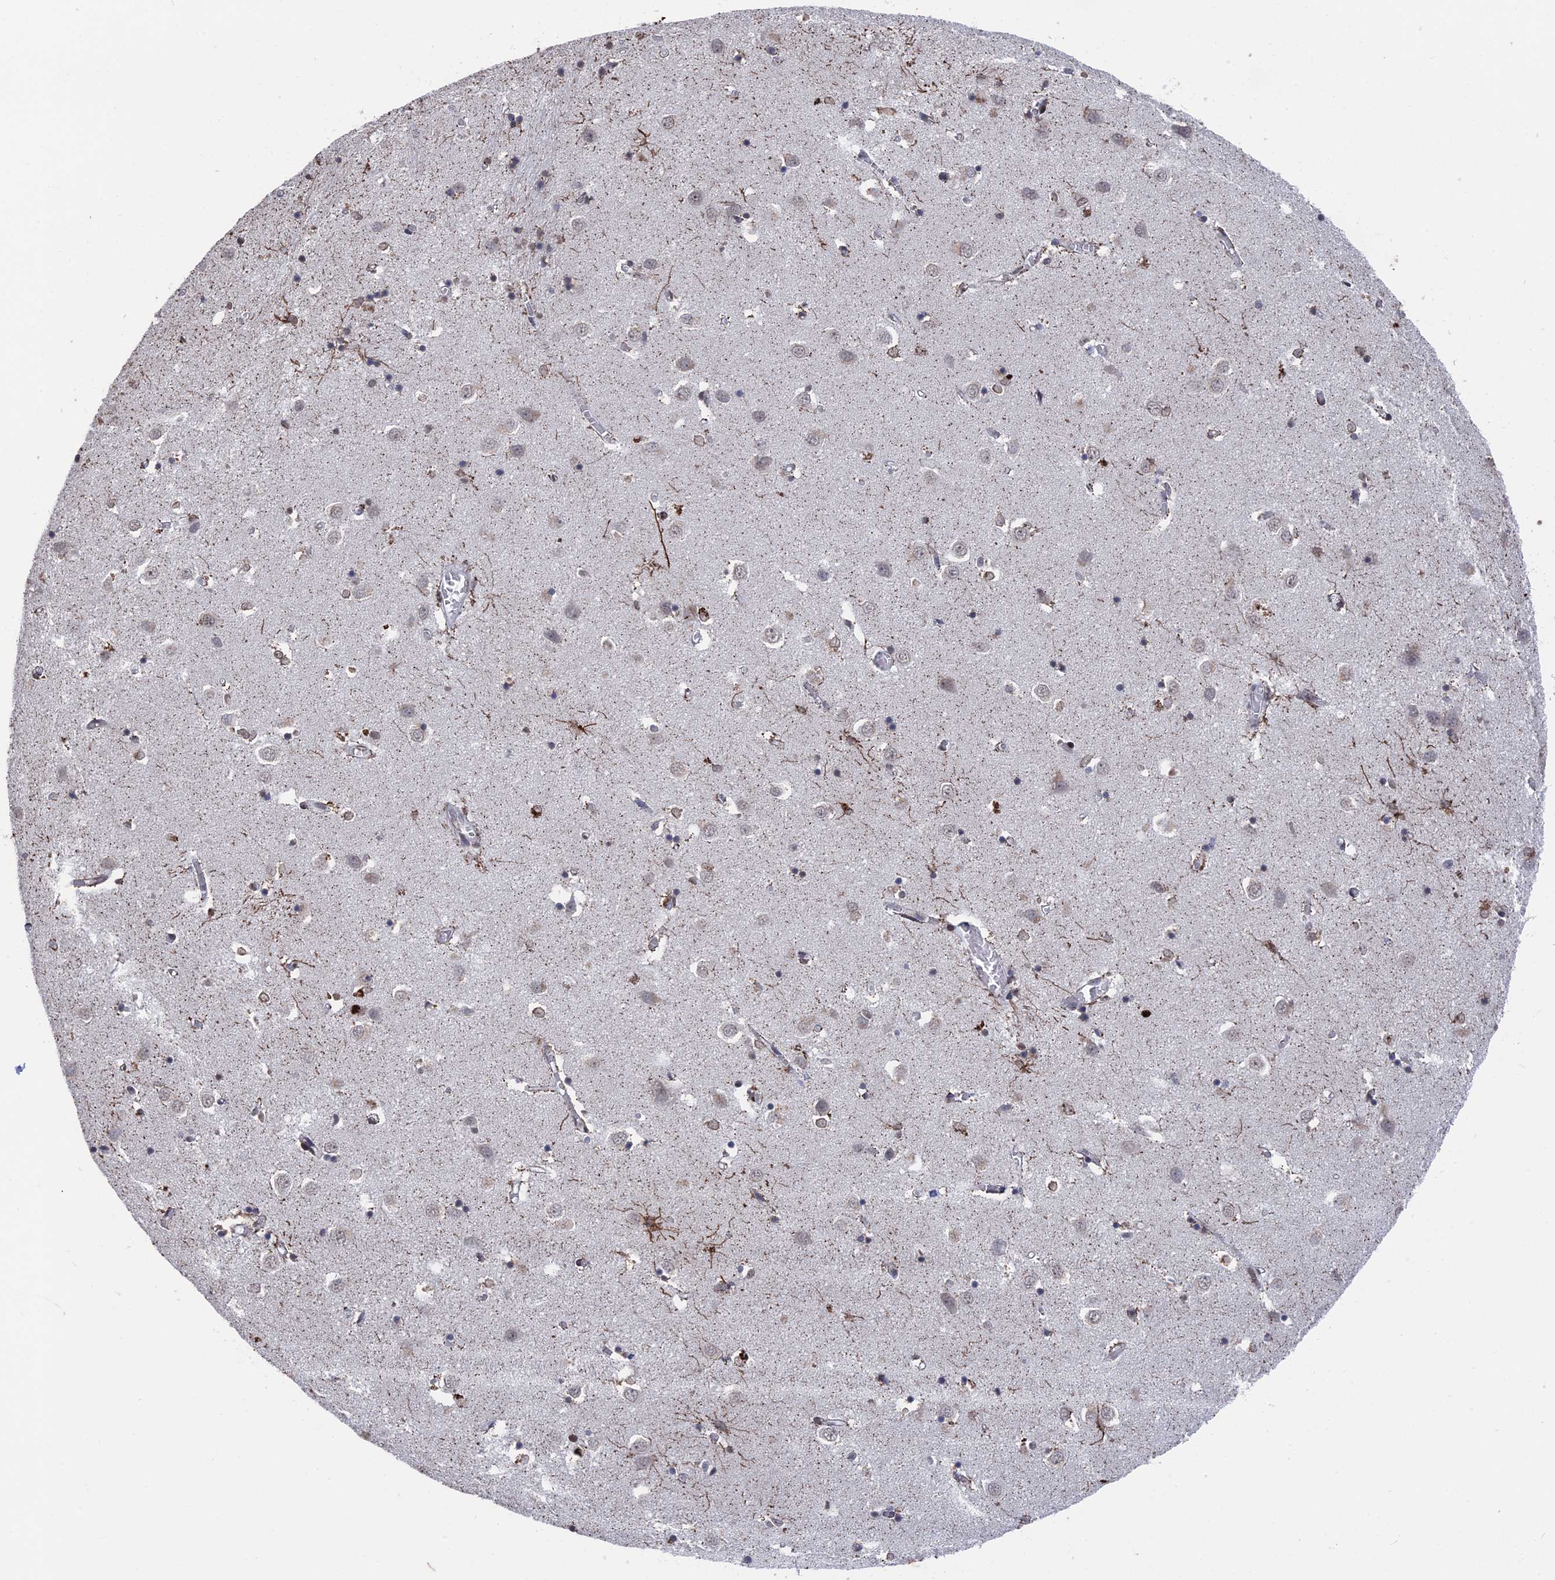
{"staining": {"intensity": "moderate", "quantity": "<25%", "location": "cytoplasmic/membranous,nuclear"}, "tissue": "caudate", "cell_type": "Glial cells", "image_type": "normal", "snomed": [{"axis": "morphology", "description": "Normal tissue, NOS"}, {"axis": "topography", "description": "Lateral ventricle wall"}], "caption": "High-power microscopy captured an immunohistochemistry (IHC) image of benign caudate, revealing moderate cytoplasmic/membranous,nuclear expression in about <25% of glial cells.", "gene": "NR2C2AP", "patient": {"sex": "male", "age": 70}}